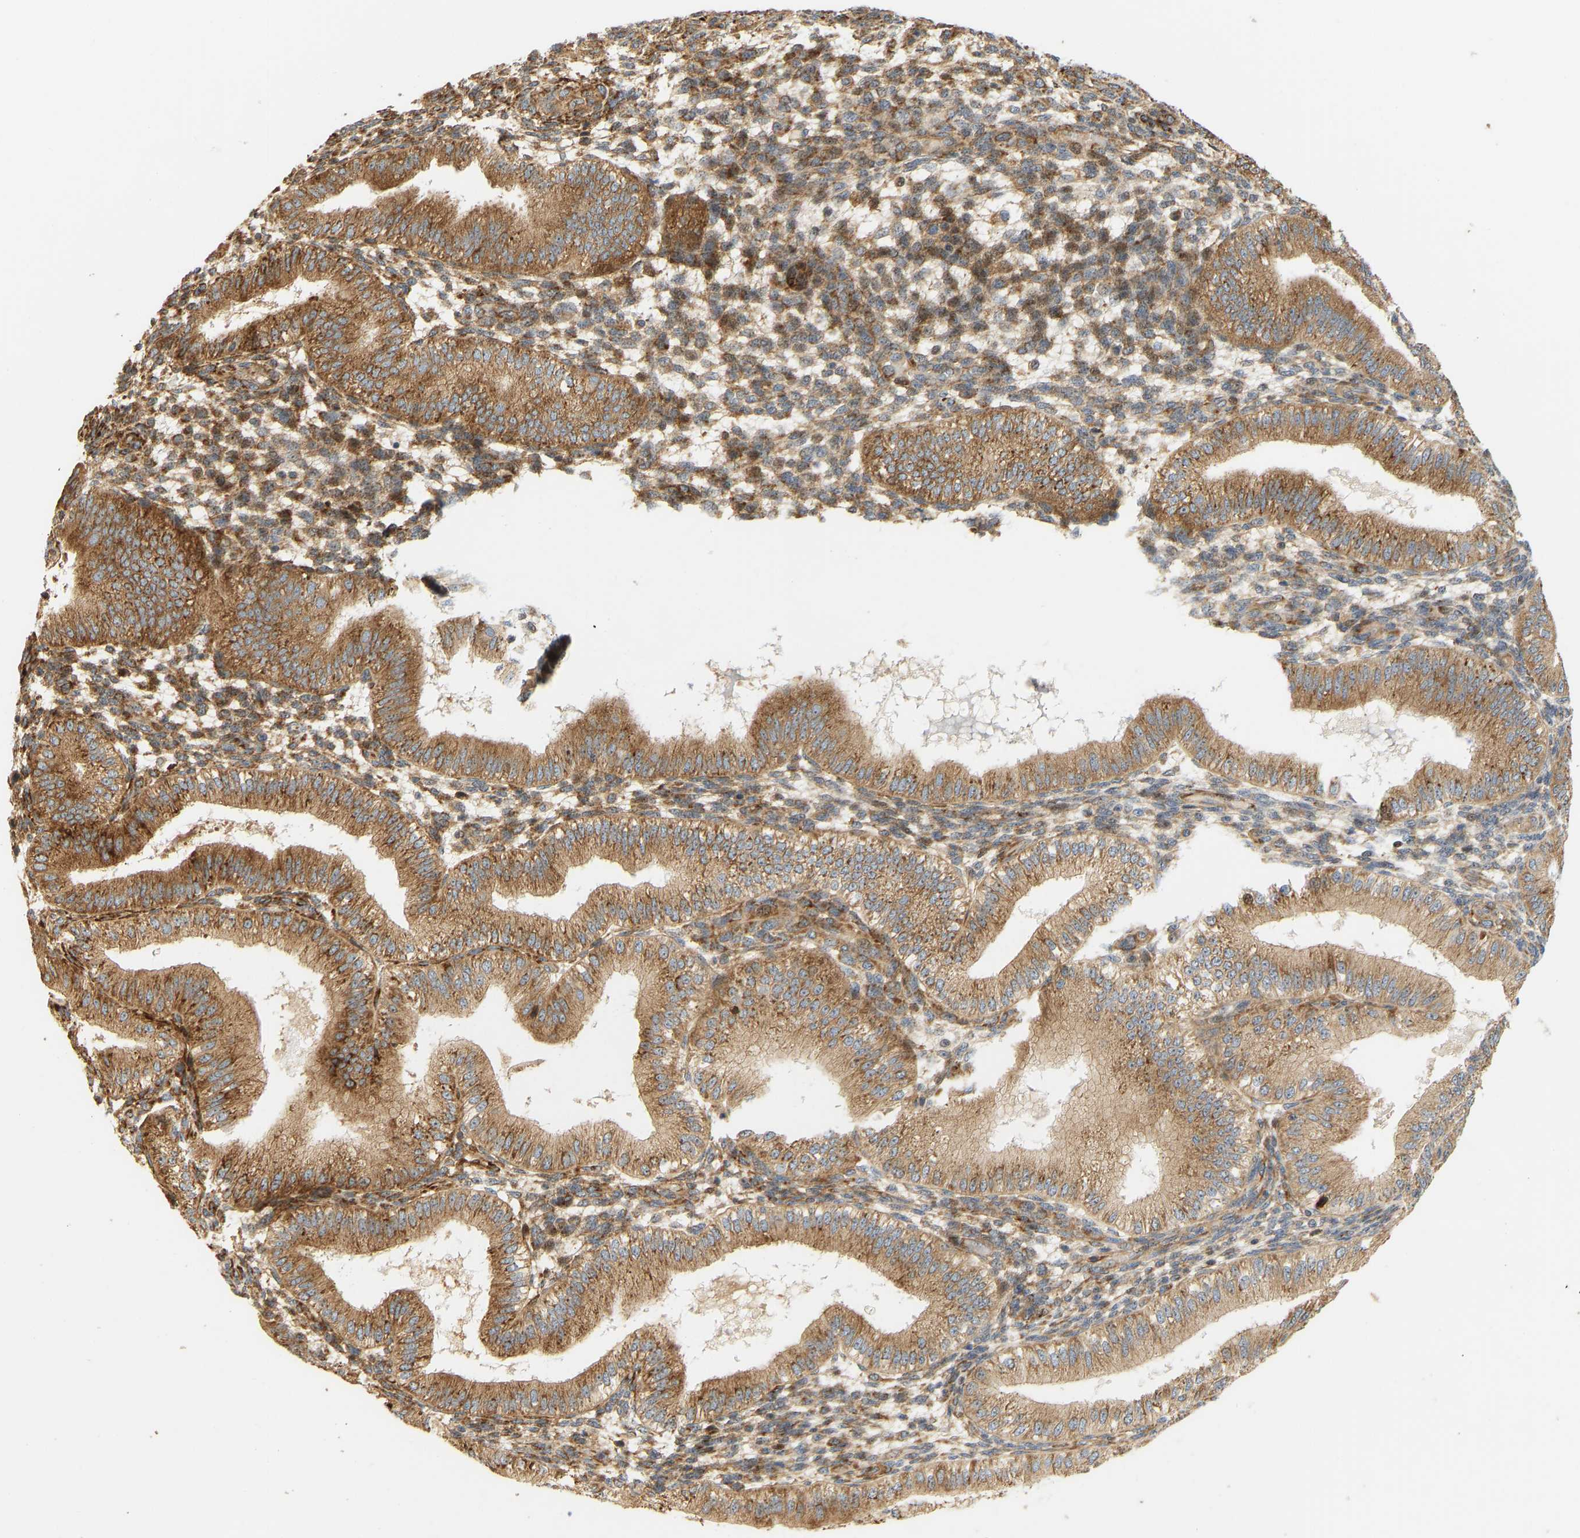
{"staining": {"intensity": "moderate", "quantity": ">75%", "location": "cytoplasmic/membranous"}, "tissue": "endometrium", "cell_type": "Cells in endometrial stroma", "image_type": "normal", "snomed": [{"axis": "morphology", "description": "Normal tissue, NOS"}, {"axis": "topography", "description": "Endometrium"}], "caption": "The immunohistochemical stain labels moderate cytoplasmic/membranous expression in cells in endometrial stroma of normal endometrium.", "gene": "RPS14", "patient": {"sex": "female", "age": 39}}